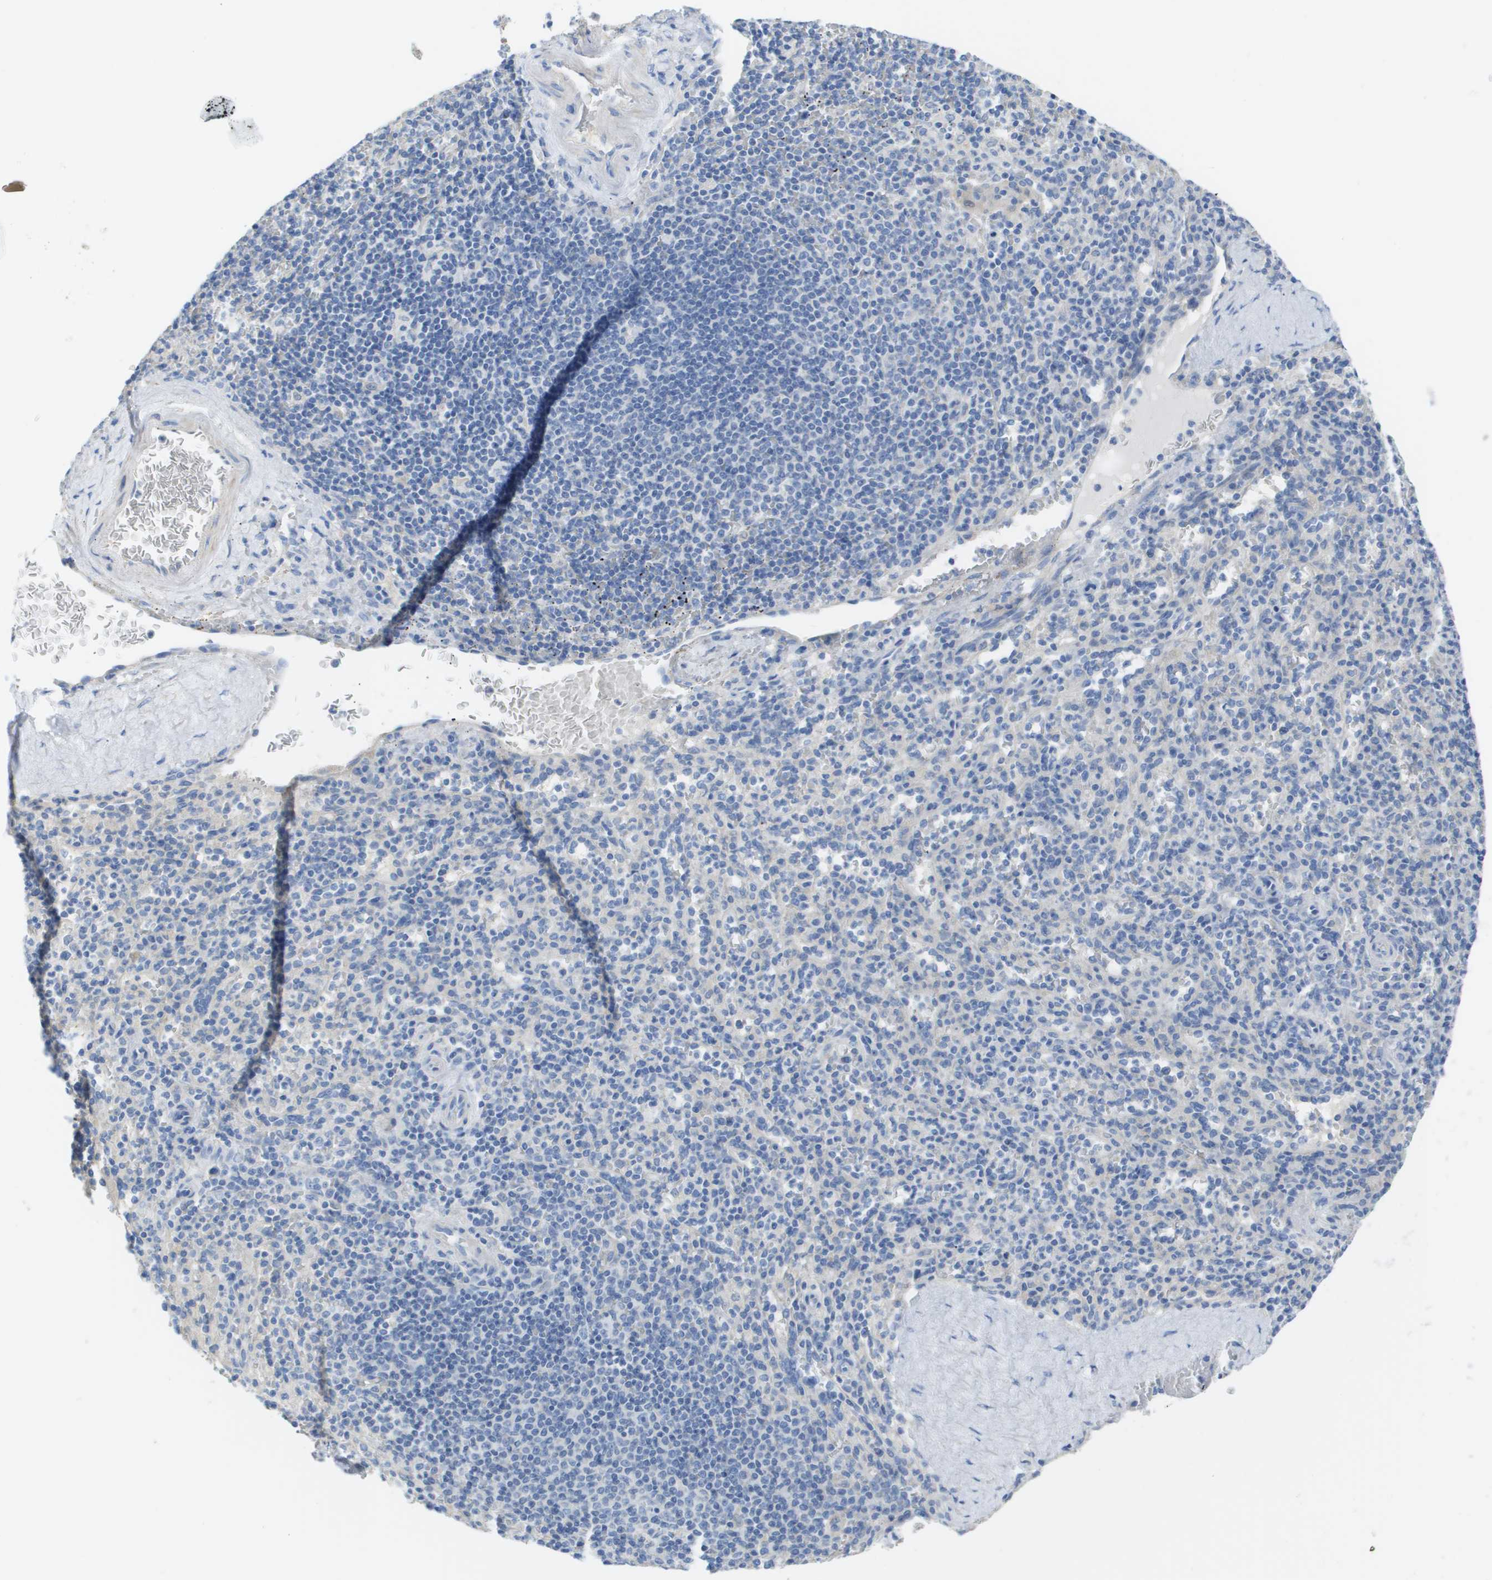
{"staining": {"intensity": "negative", "quantity": "none", "location": "none"}, "tissue": "spleen", "cell_type": "Cells in red pulp", "image_type": "normal", "snomed": [{"axis": "morphology", "description": "Normal tissue, NOS"}, {"axis": "topography", "description": "Spleen"}], "caption": "Normal spleen was stained to show a protein in brown. There is no significant staining in cells in red pulp.", "gene": "MYL3", "patient": {"sex": "male", "age": 36}}